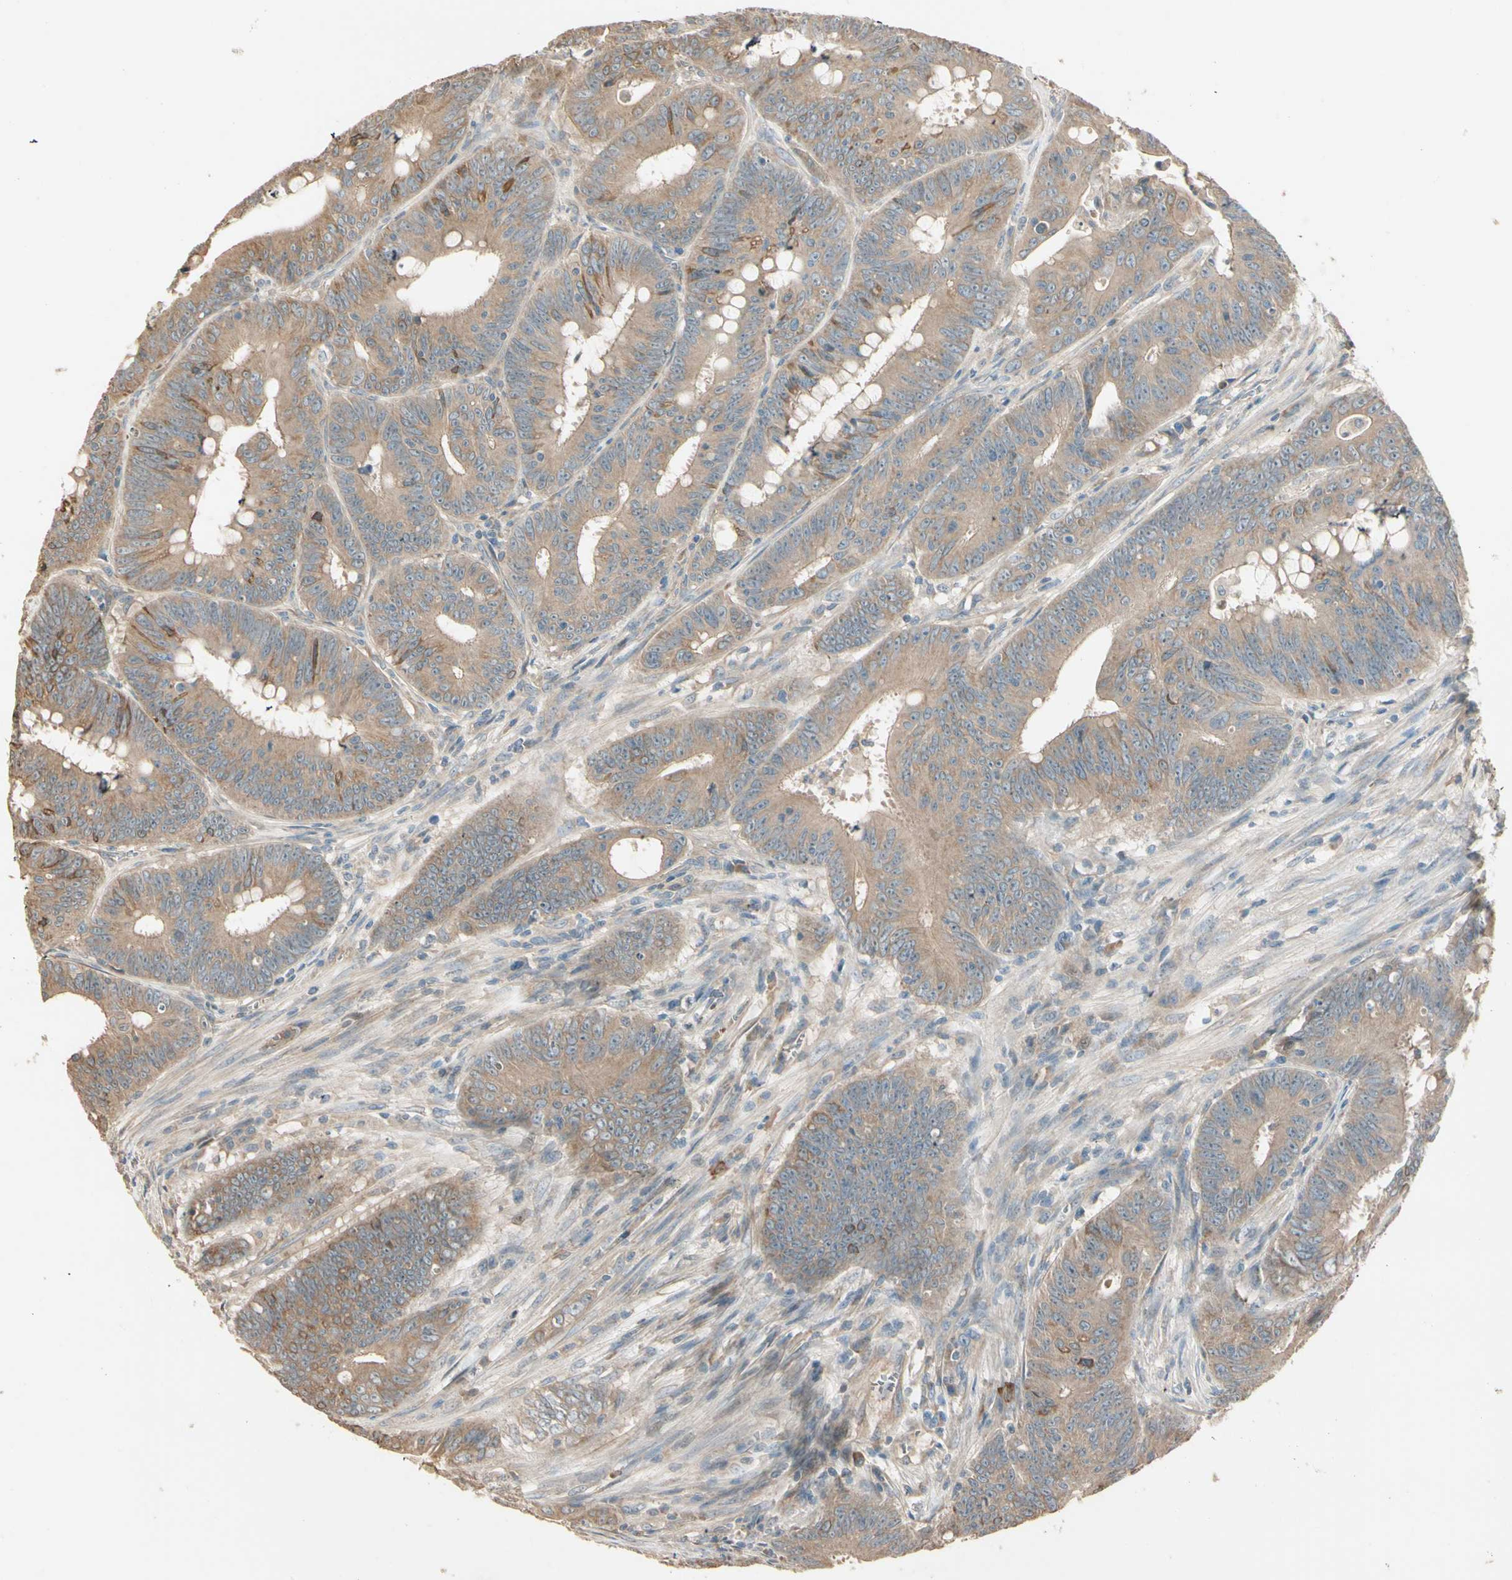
{"staining": {"intensity": "moderate", "quantity": ">75%", "location": "cytoplasmic/membranous"}, "tissue": "colorectal cancer", "cell_type": "Tumor cells", "image_type": "cancer", "snomed": [{"axis": "morphology", "description": "Adenocarcinoma, NOS"}, {"axis": "topography", "description": "Colon"}], "caption": "There is medium levels of moderate cytoplasmic/membranous positivity in tumor cells of colorectal cancer, as demonstrated by immunohistochemical staining (brown color).", "gene": "TNFRSF21", "patient": {"sex": "male", "age": 45}}